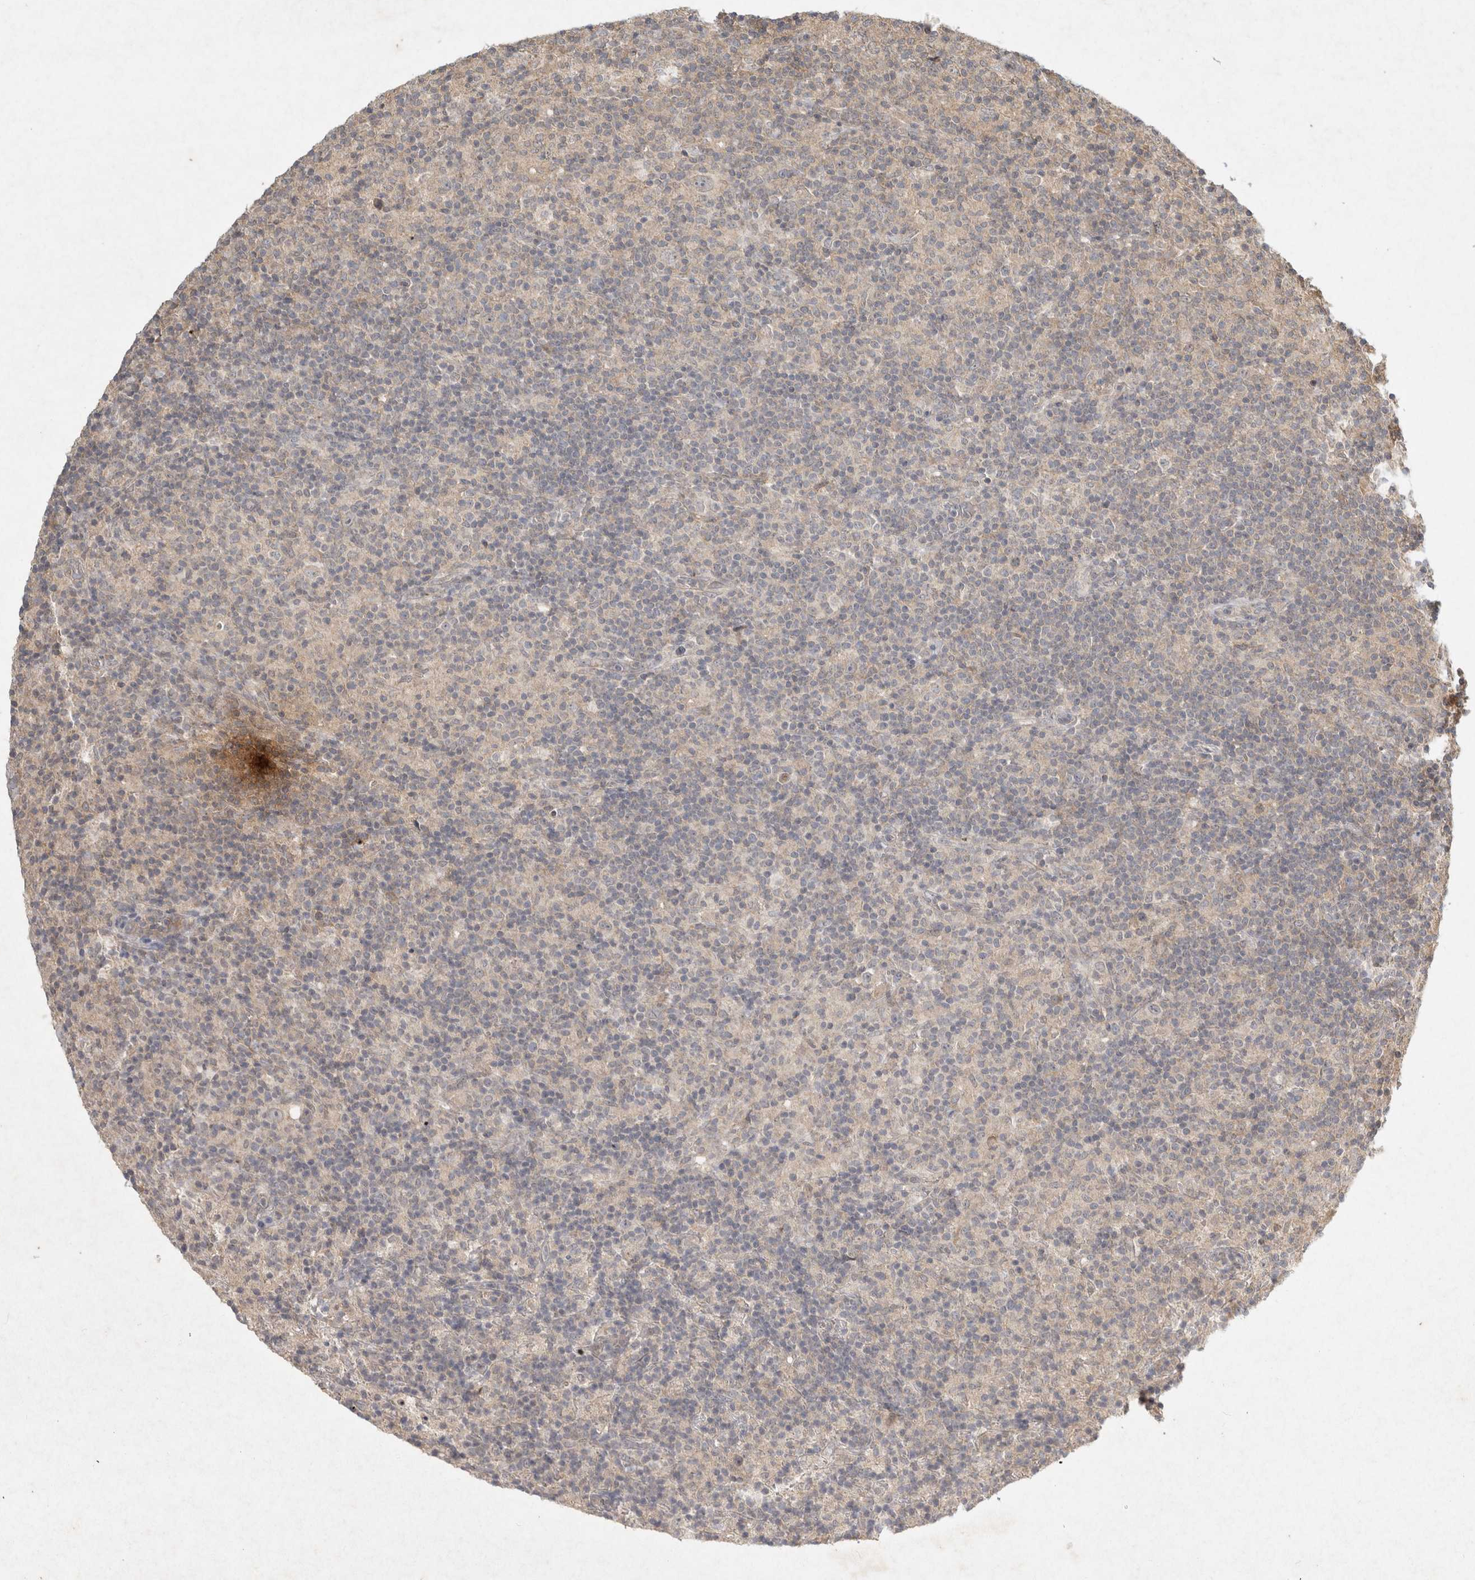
{"staining": {"intensity": "negative", "quantity": "none", "location": "none"}, "tissue": "lymphoma", "cell_type": "Tumor cells", "image_type": "cancer", "snomed": [{"axis": "morphology", "description": "Hodgkin's disease, NOS"}, {"axis": "topography", "description": "Lymph node"}], "caption": "The histopathology image displays no significant positivity in tumor cells of Hodgkin's disease. Nuclei are stained in blue.", "gene": "LOXL2", "patient": {"sex": "male", "age": 70}}